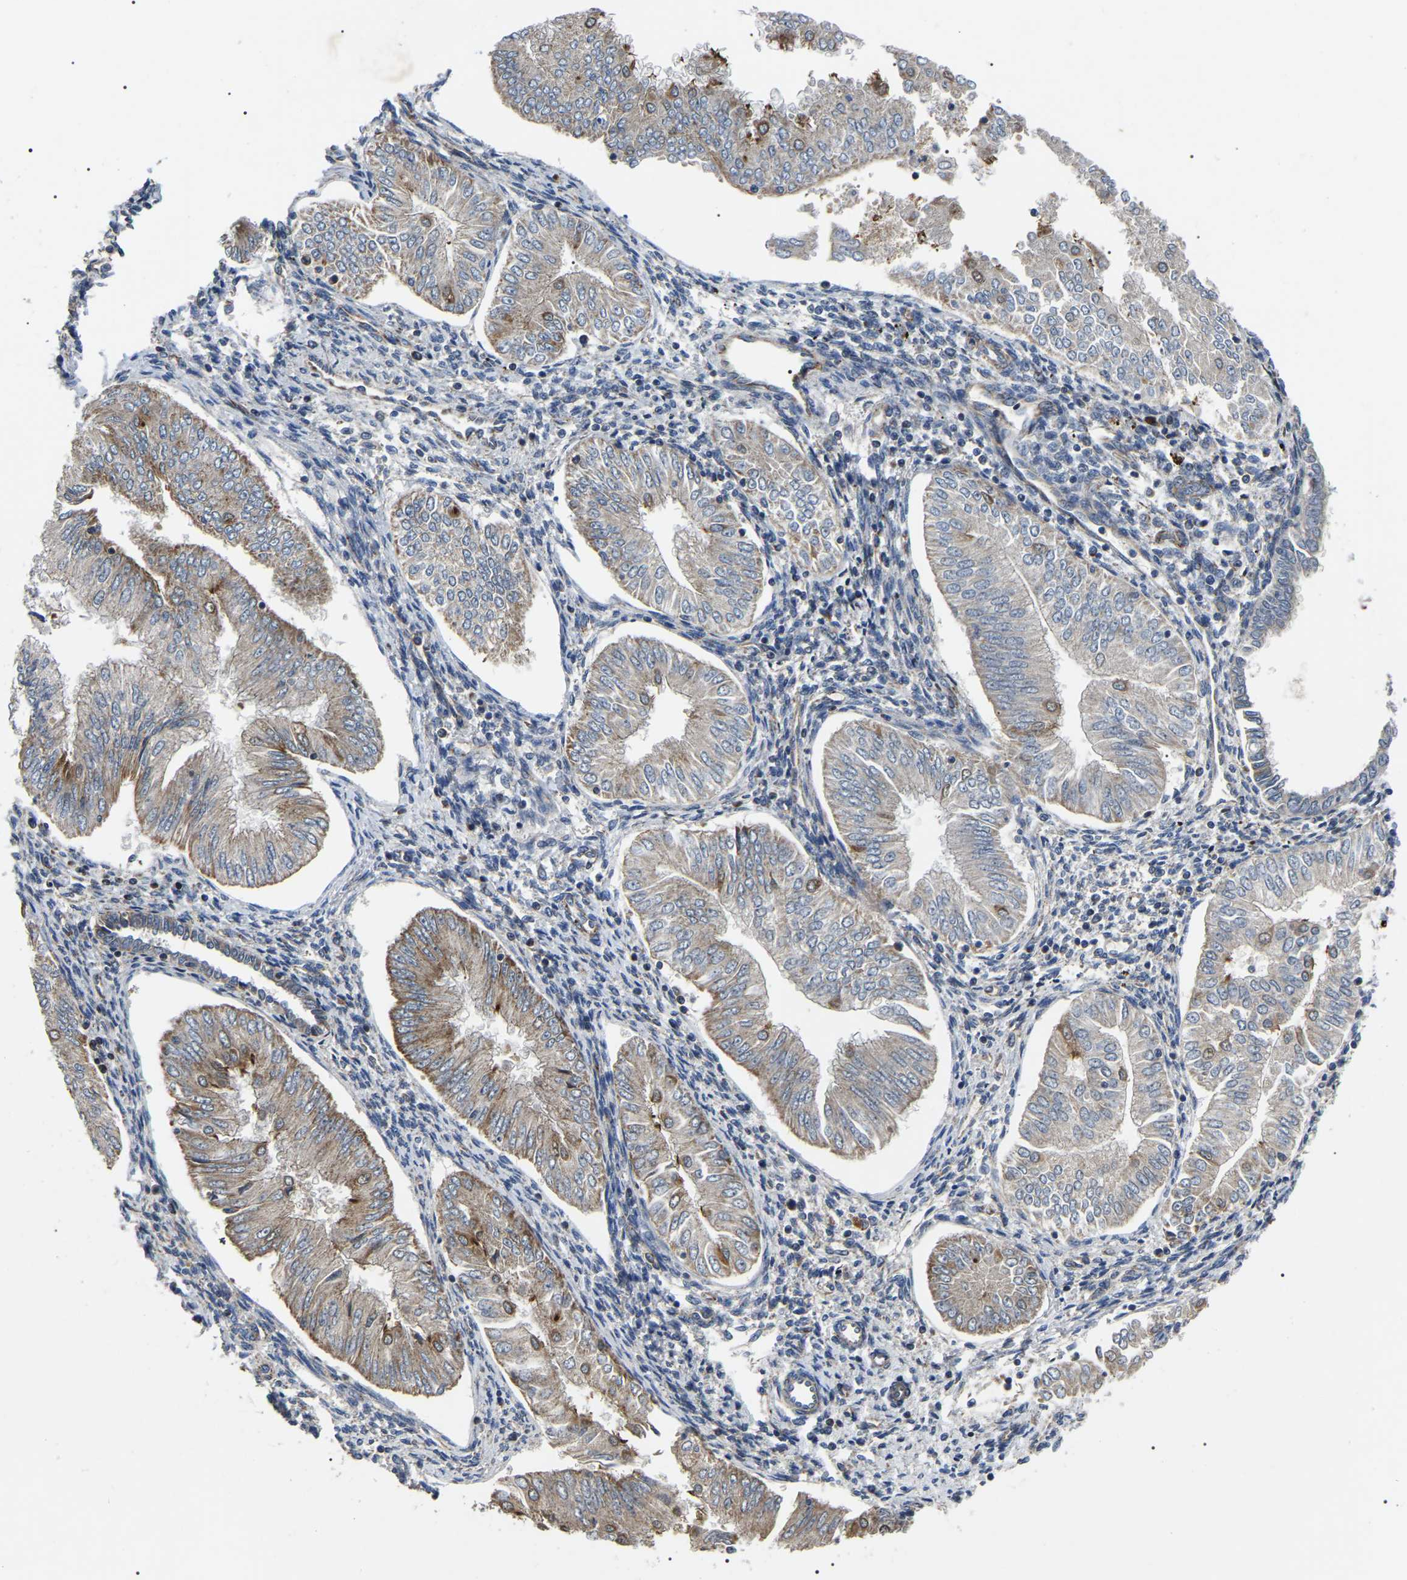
{"staining": {"intensity": "moderate", "quantity": "25%-75%", "location": "cytoplasmic/membranous"}, "tissue": "endometrial cancer", "cell_type": "Tumor cells", "image_type": "cancer", "snomed": [{"axis": "morphology", "description": "Adenocarcinoma, NOS"}, {"axis": "topography", "description": "Endometrium"}], "caption": "A medium amount of moderate cytoplasmic/membranous expression is identified in about 25%-75% of tumor cells in endometrial adenocarcinoma tissue.", "gene": "PPM1E", "patient": {"sex": "female", "age": 53}}